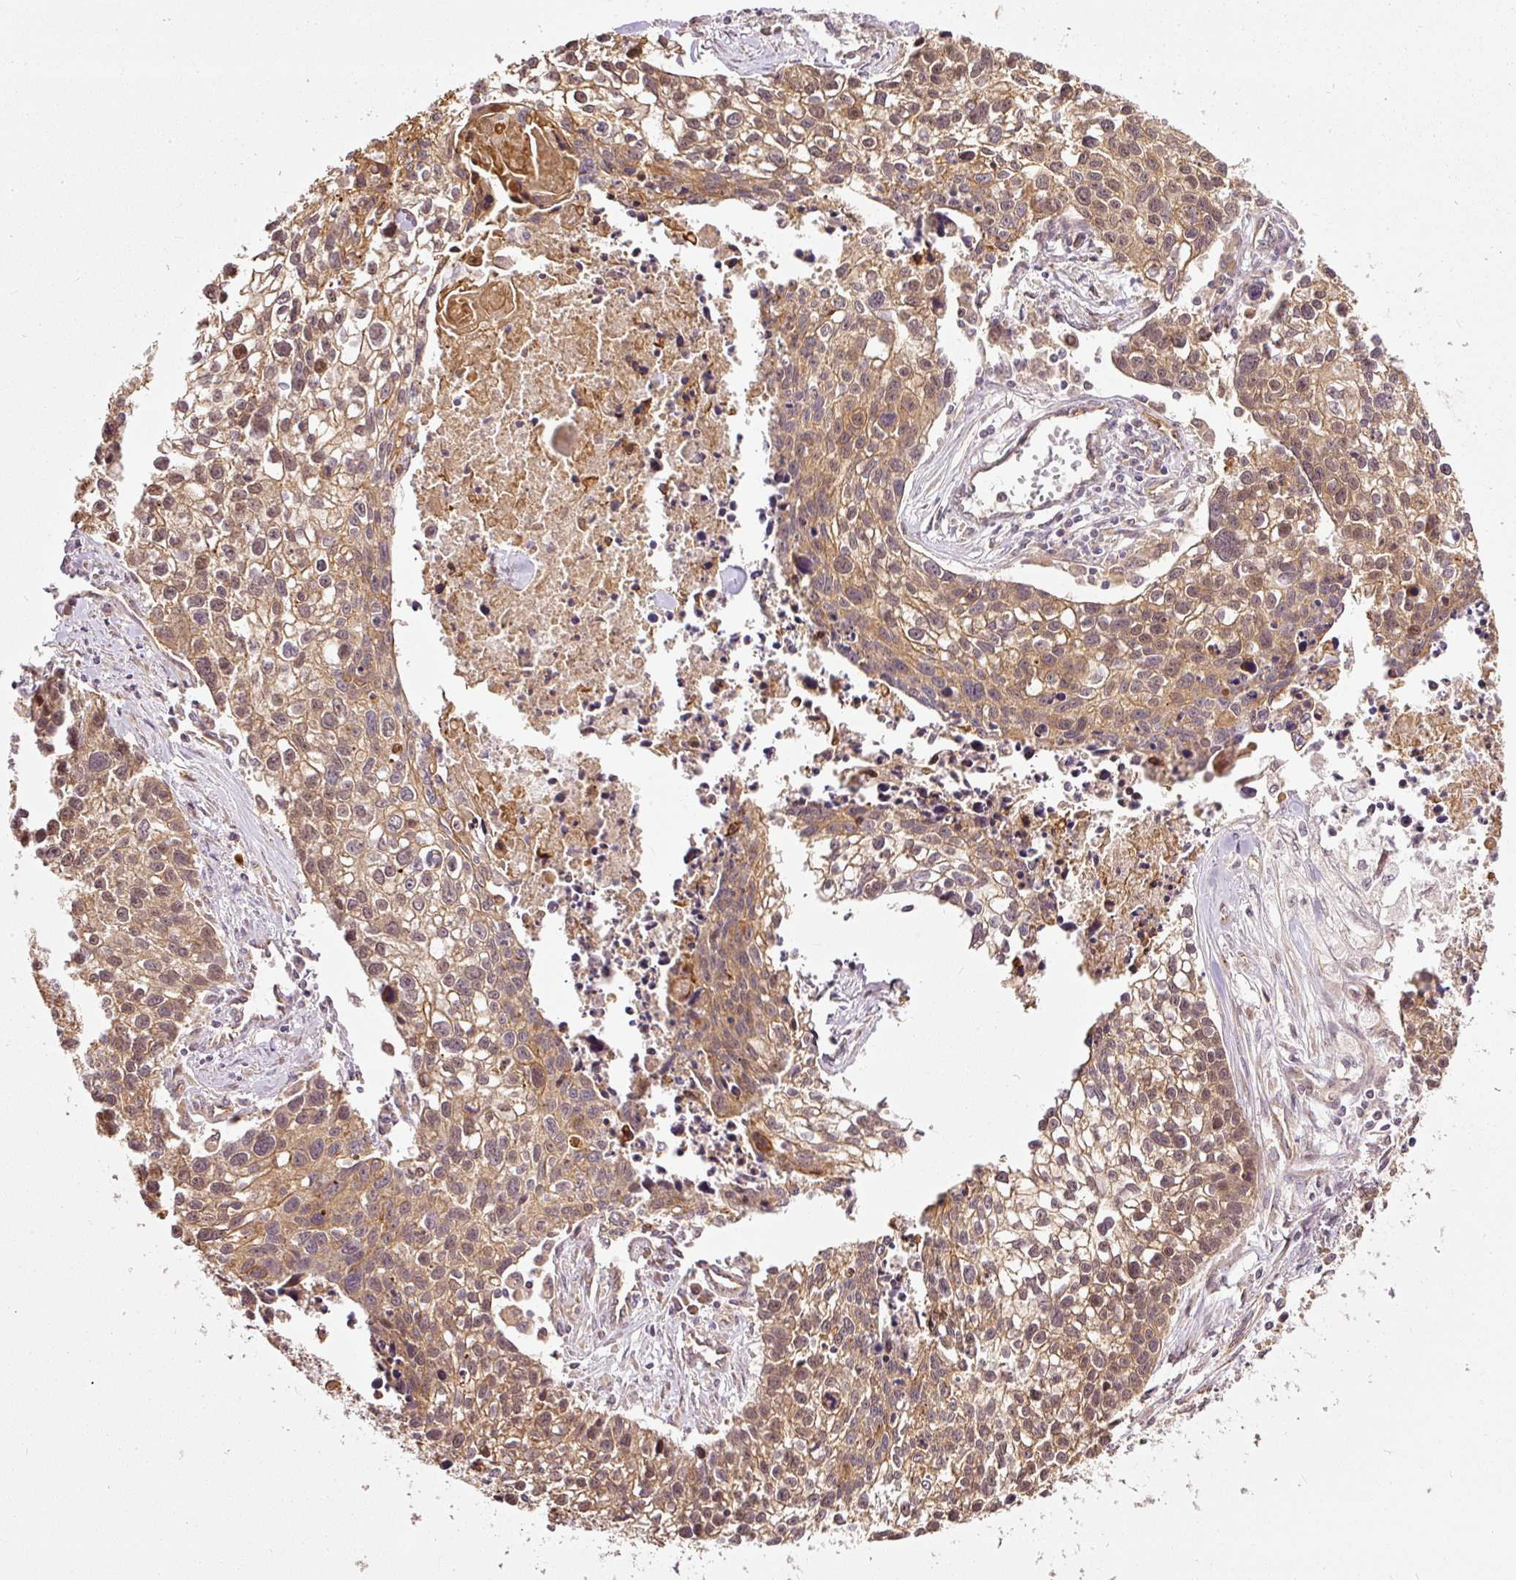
{"staining": {"intensity": "moderate", "quantity": ">75%", "location": "cytoplasmic/membranous"}, "tissue": "lung cancer", "cell_type": "Tumor cells", "image_type": "cancer", "snomed": [{"axis": "morphology", "description": "Squamous cell carcinoma, NOS"}, {"axis": "topography", "description": "Lung"}], "caption": "High-power microscopy captured an immunohistochemistry (IHC) micrograph of lung cancer (squamous cell carcinoma), revealing moderate cytoplasmic/membranous expression in about >75% of tumor cells.", "gene": "MIF4GD", "patient": {"sex": "male", "age": 74}}